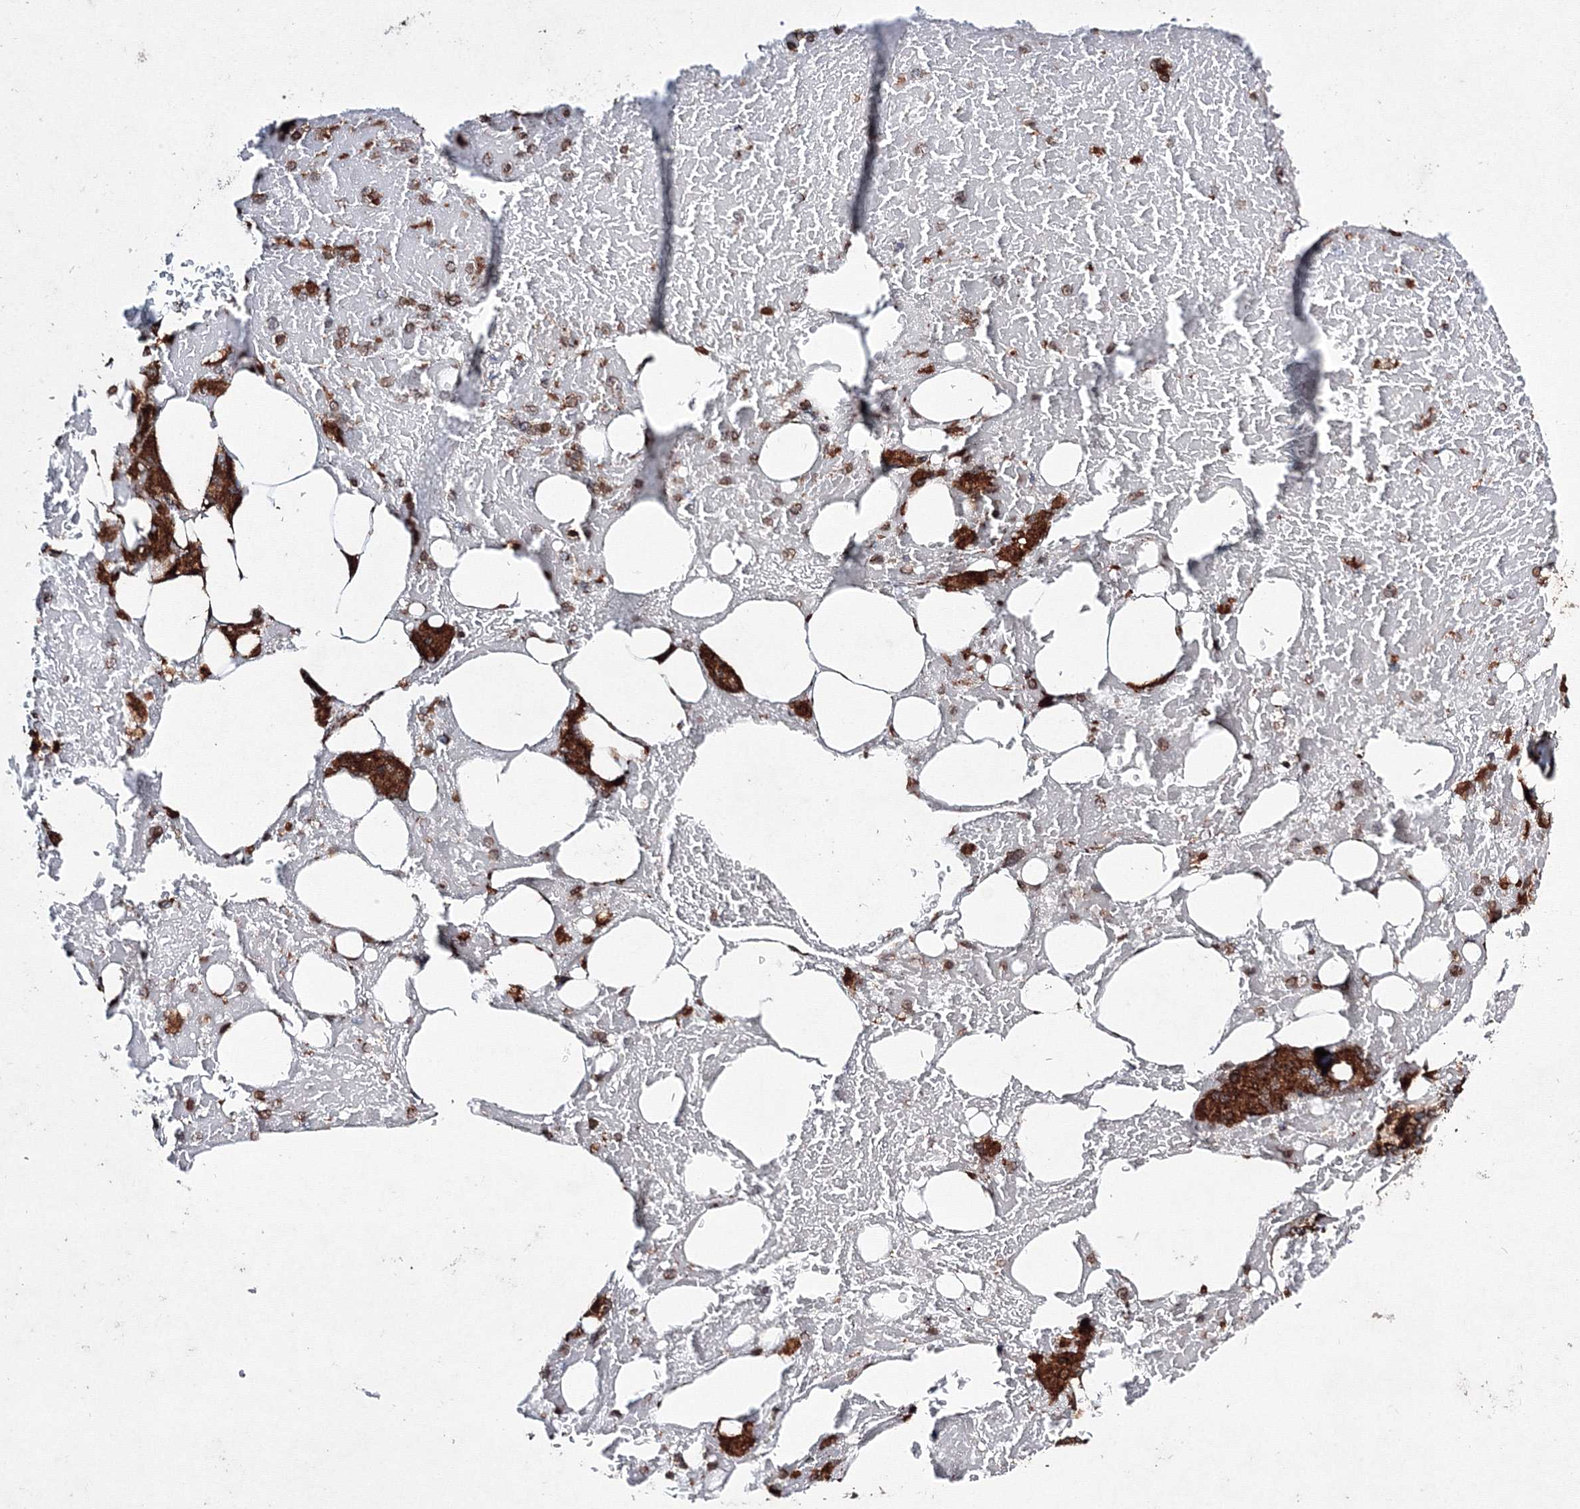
{"staining": {"intensity": "strong", "quantity": ">75%", "location": "cytoplasmic/membranous"}, "tissue": "bone marrow", "cell_type": "Hematopoietic cells", "image_type": "normal", "snomed": [{"axis": "morphology", "description": "Normal tissue, NOS"}, {"axis": "topography", "description": "Bone marrow"}], "caption": "The histopathology image displays a brown stain indicating the presence of a protein in the cytoplasmic/membranous of hematopoietic cells in bone marrow. (IHC, brightfield microscopy, high magnification).", "gene": "RANBP3L", "patient": {"sex": "male", "age": 60}}